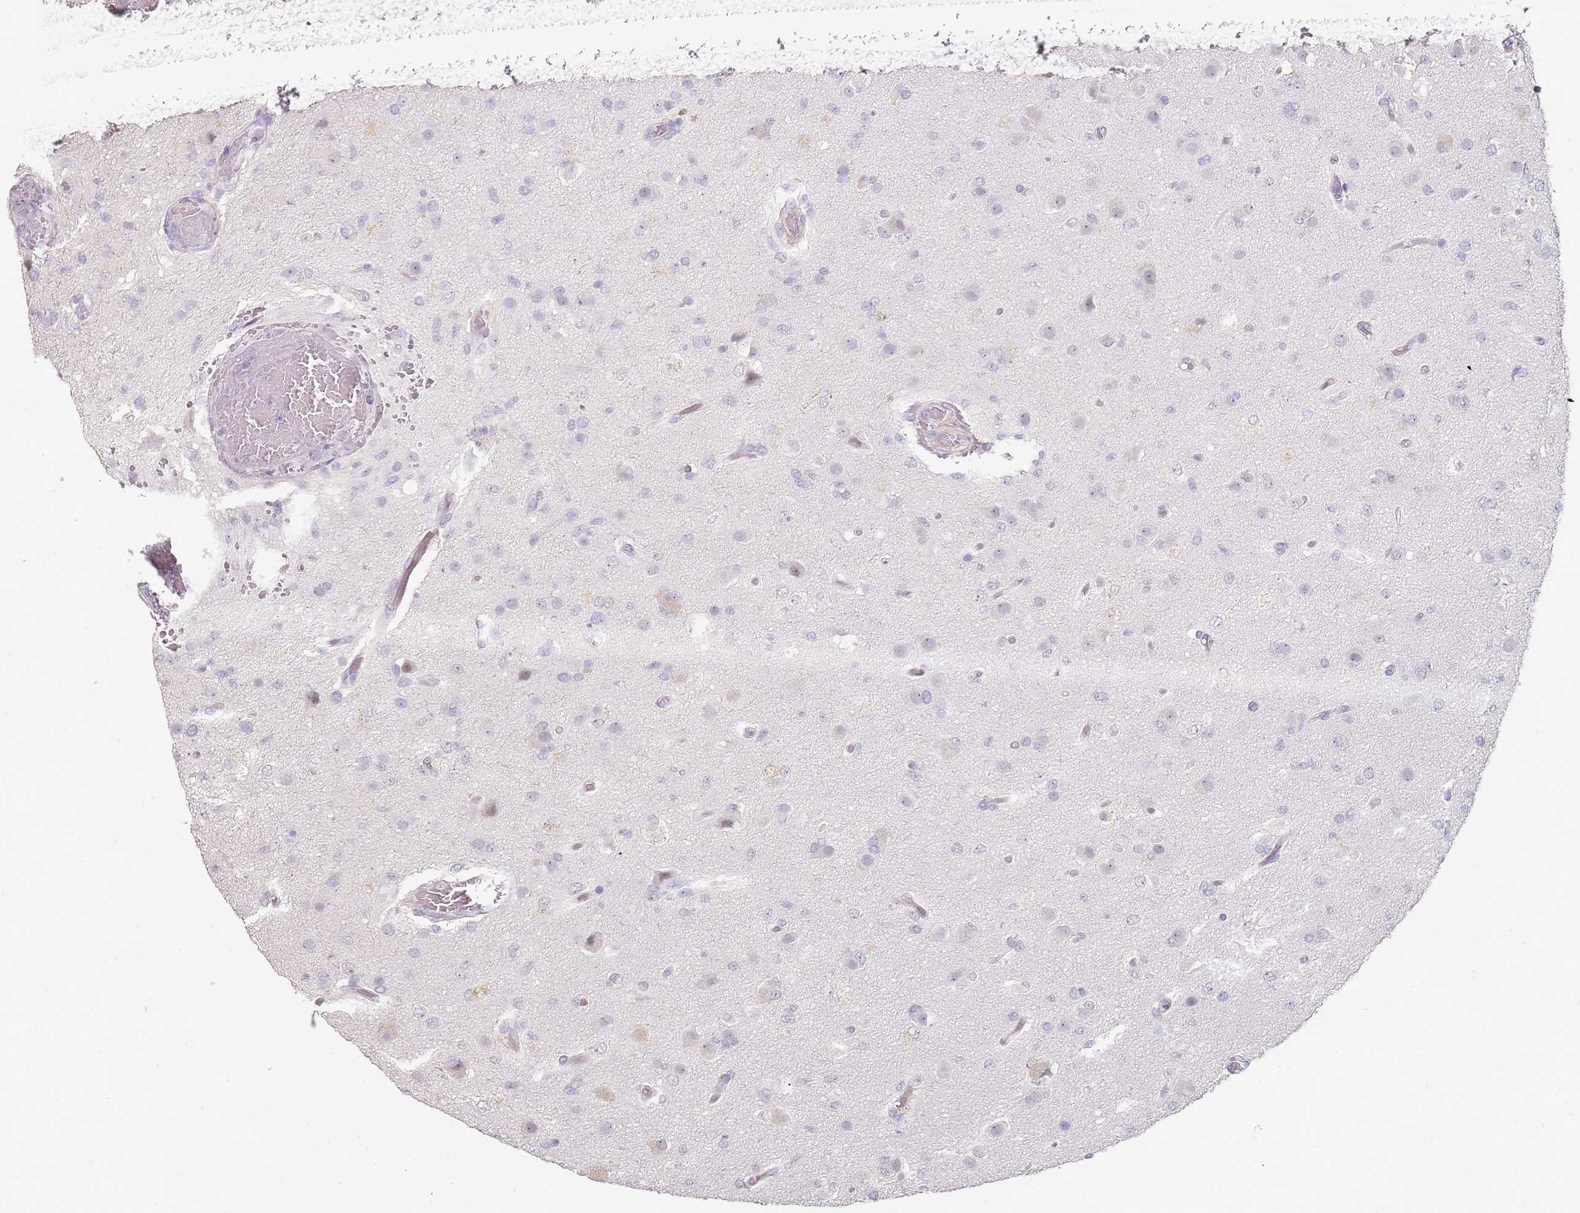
{"staining": {"intensity": "weak", "quantity": "<25%", "location": "nuclear"}, "tissue": "glioma", "cell_type": "Tumor cells", "image_type": "cancer", "snomed": [{"axis": "morphology", "description": "Glioma, malignant, High grade"}, {"axis": "topography", "description": "Brain"}], "caption": "The image exhibits no significant staining in tumor cells of glioma.", "gene": "DNAH11", "patient": {"sex": "female", "age": 74}}